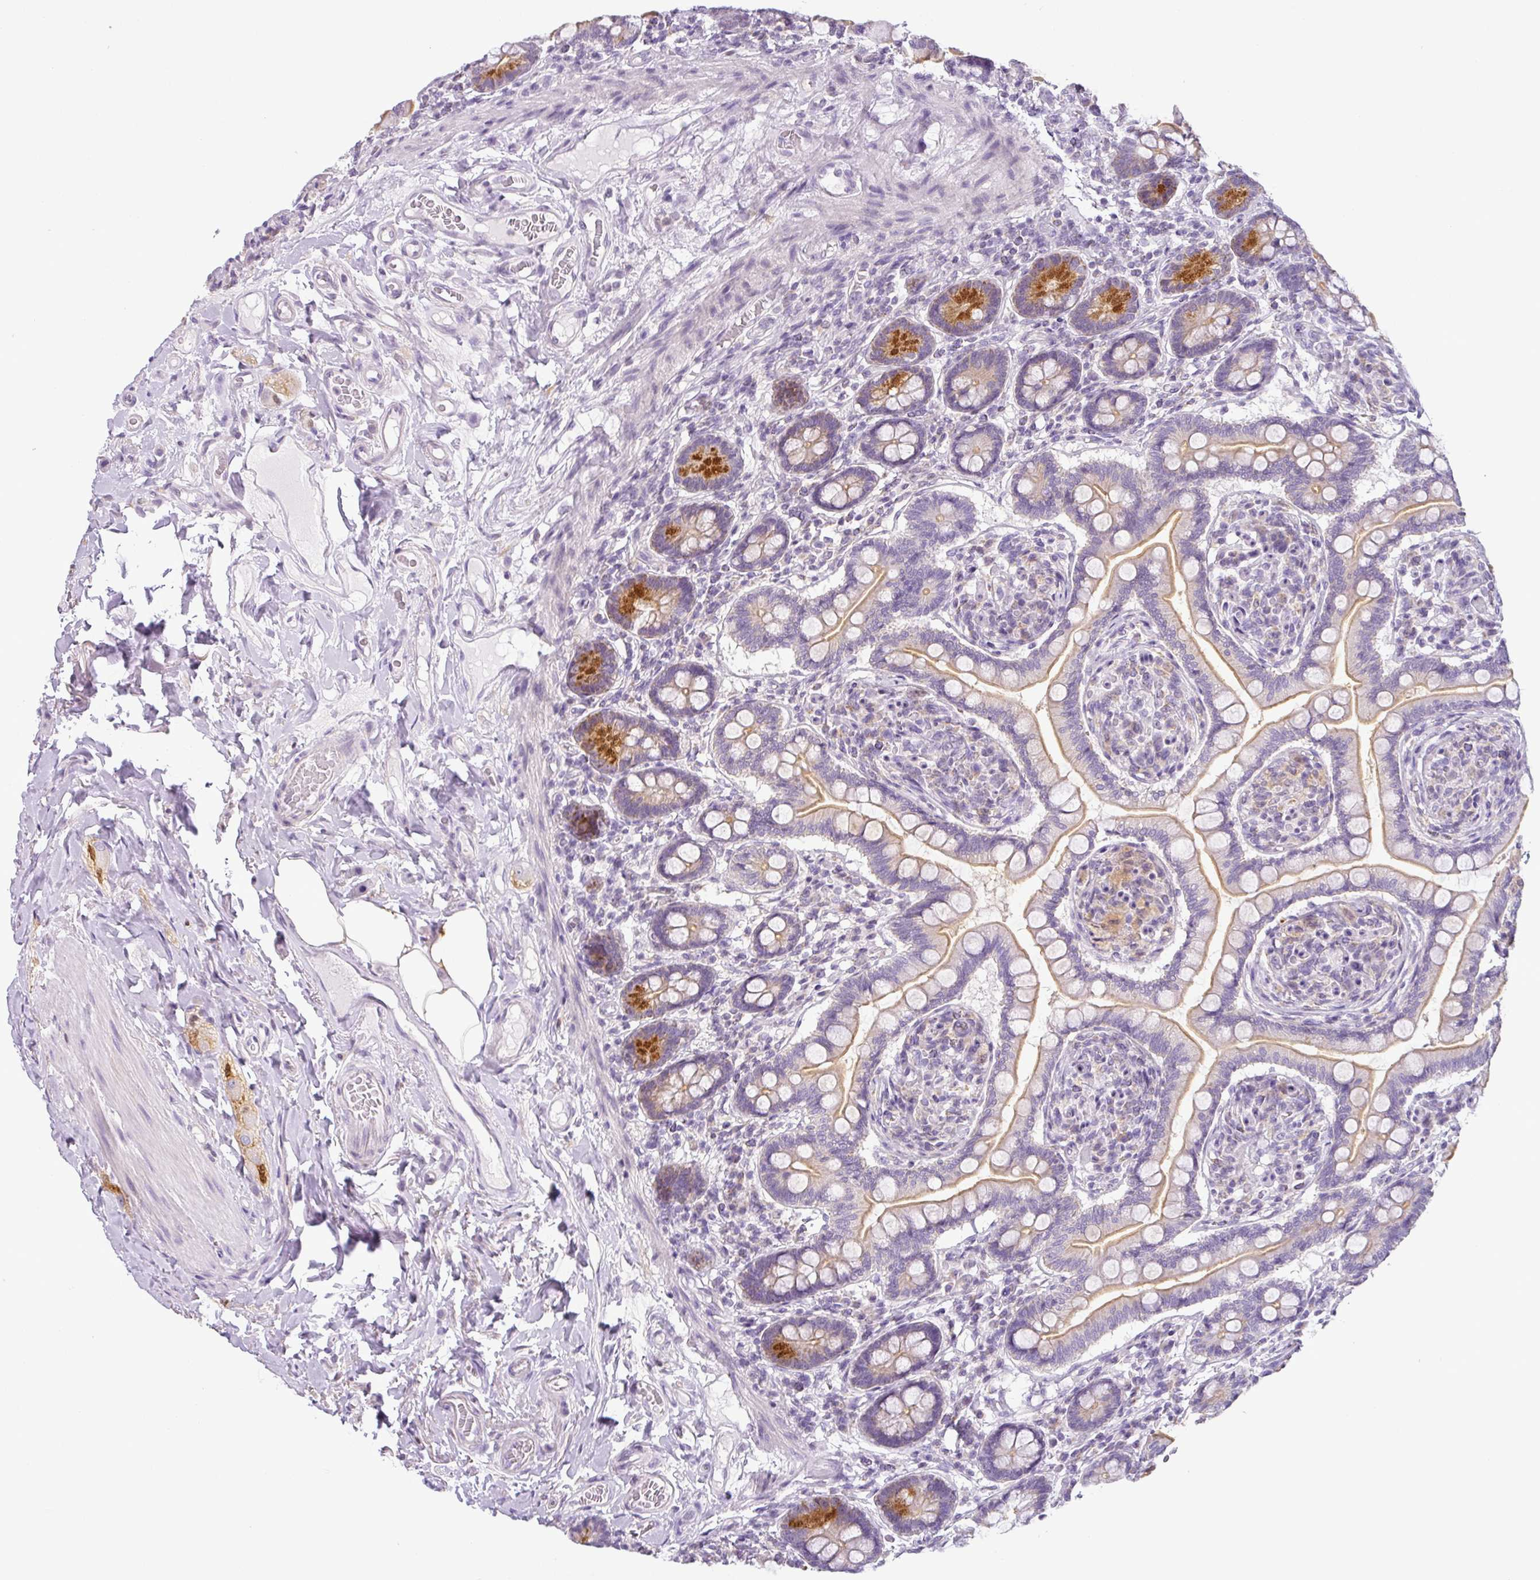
{"staining": {"intensity": "strong", "quantity": "25%-75%", "location": "cytoplasmic/membranous"}, "tissue": "small intestine", "cell_type": "Glandular cells", "image_type": "normal", "snomed": [{"axis": "morphology", "description": "Normal tissue, NOS"}, {"axis": "topography", "description": "Small intestine"}], "caption": "Glandular cells display high levels of strong cytoplasmic/membranous expression in about 25%-75% of cells in unremarkable human small intestine. (DAB (3,3'-diaminobenzidine) IHC with brightfield microscopy, high magnification).", "gene": "HMCN2", "patient": {"sex": "female", "age": 64}}